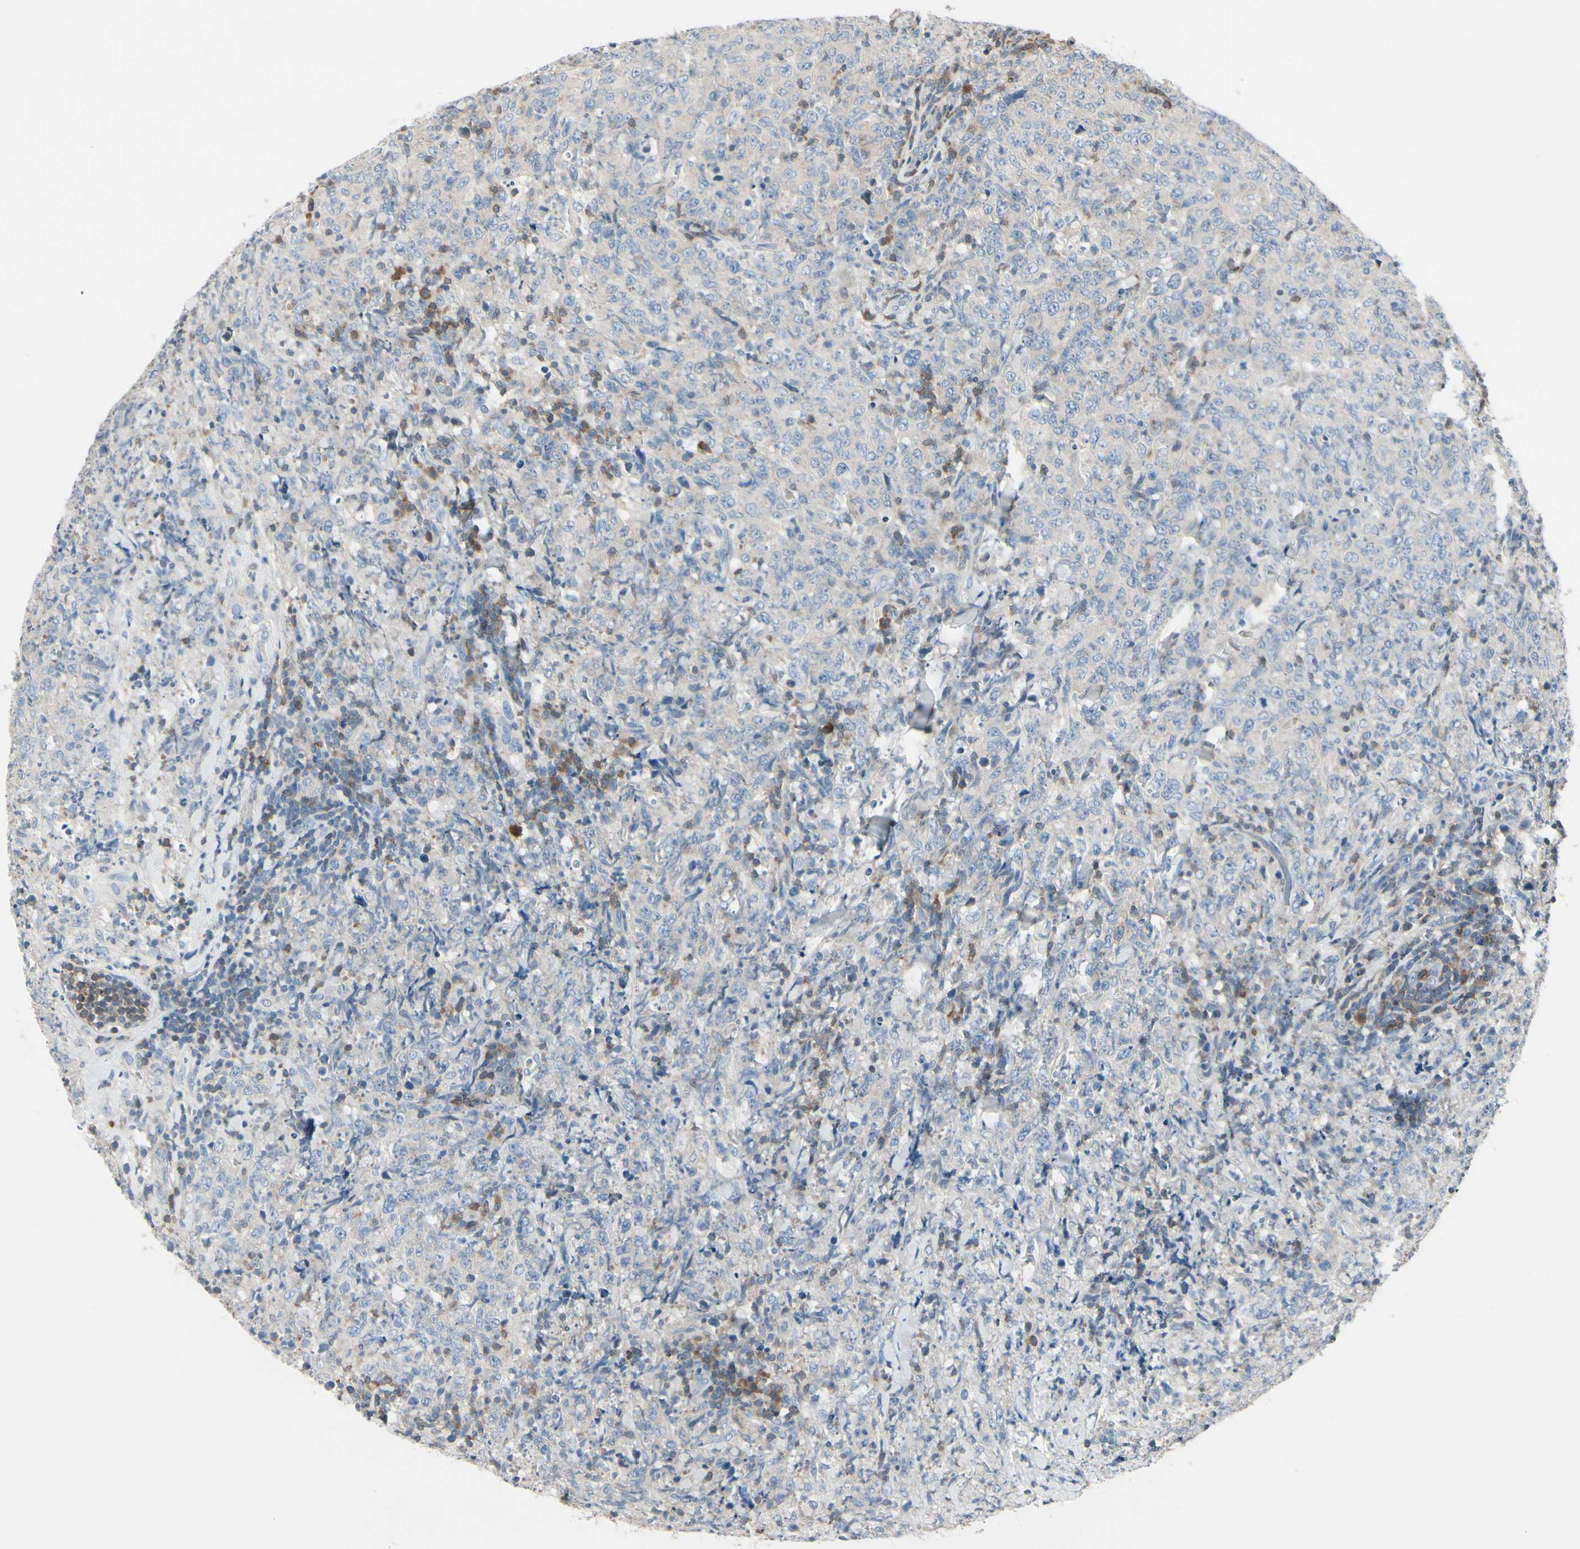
{"staining": {"intensity": "negative", "quantity": "none", "location": "none"}, "tissue": "lymphoma", "cell_type": "Tumor cells", "image_type": "cancer", "snomed": [{"axis": "morphology", "description": "Malignant lymphoma, non-Hodgkin's type, High grade"}, {"axis": "topography", "description": "Tonsil"}], "caption": "Tumor cells show no significant positivity in lymphoma.", "gene": "SLC9A3R1", "patient": {"sex": "female", "age": 36}}